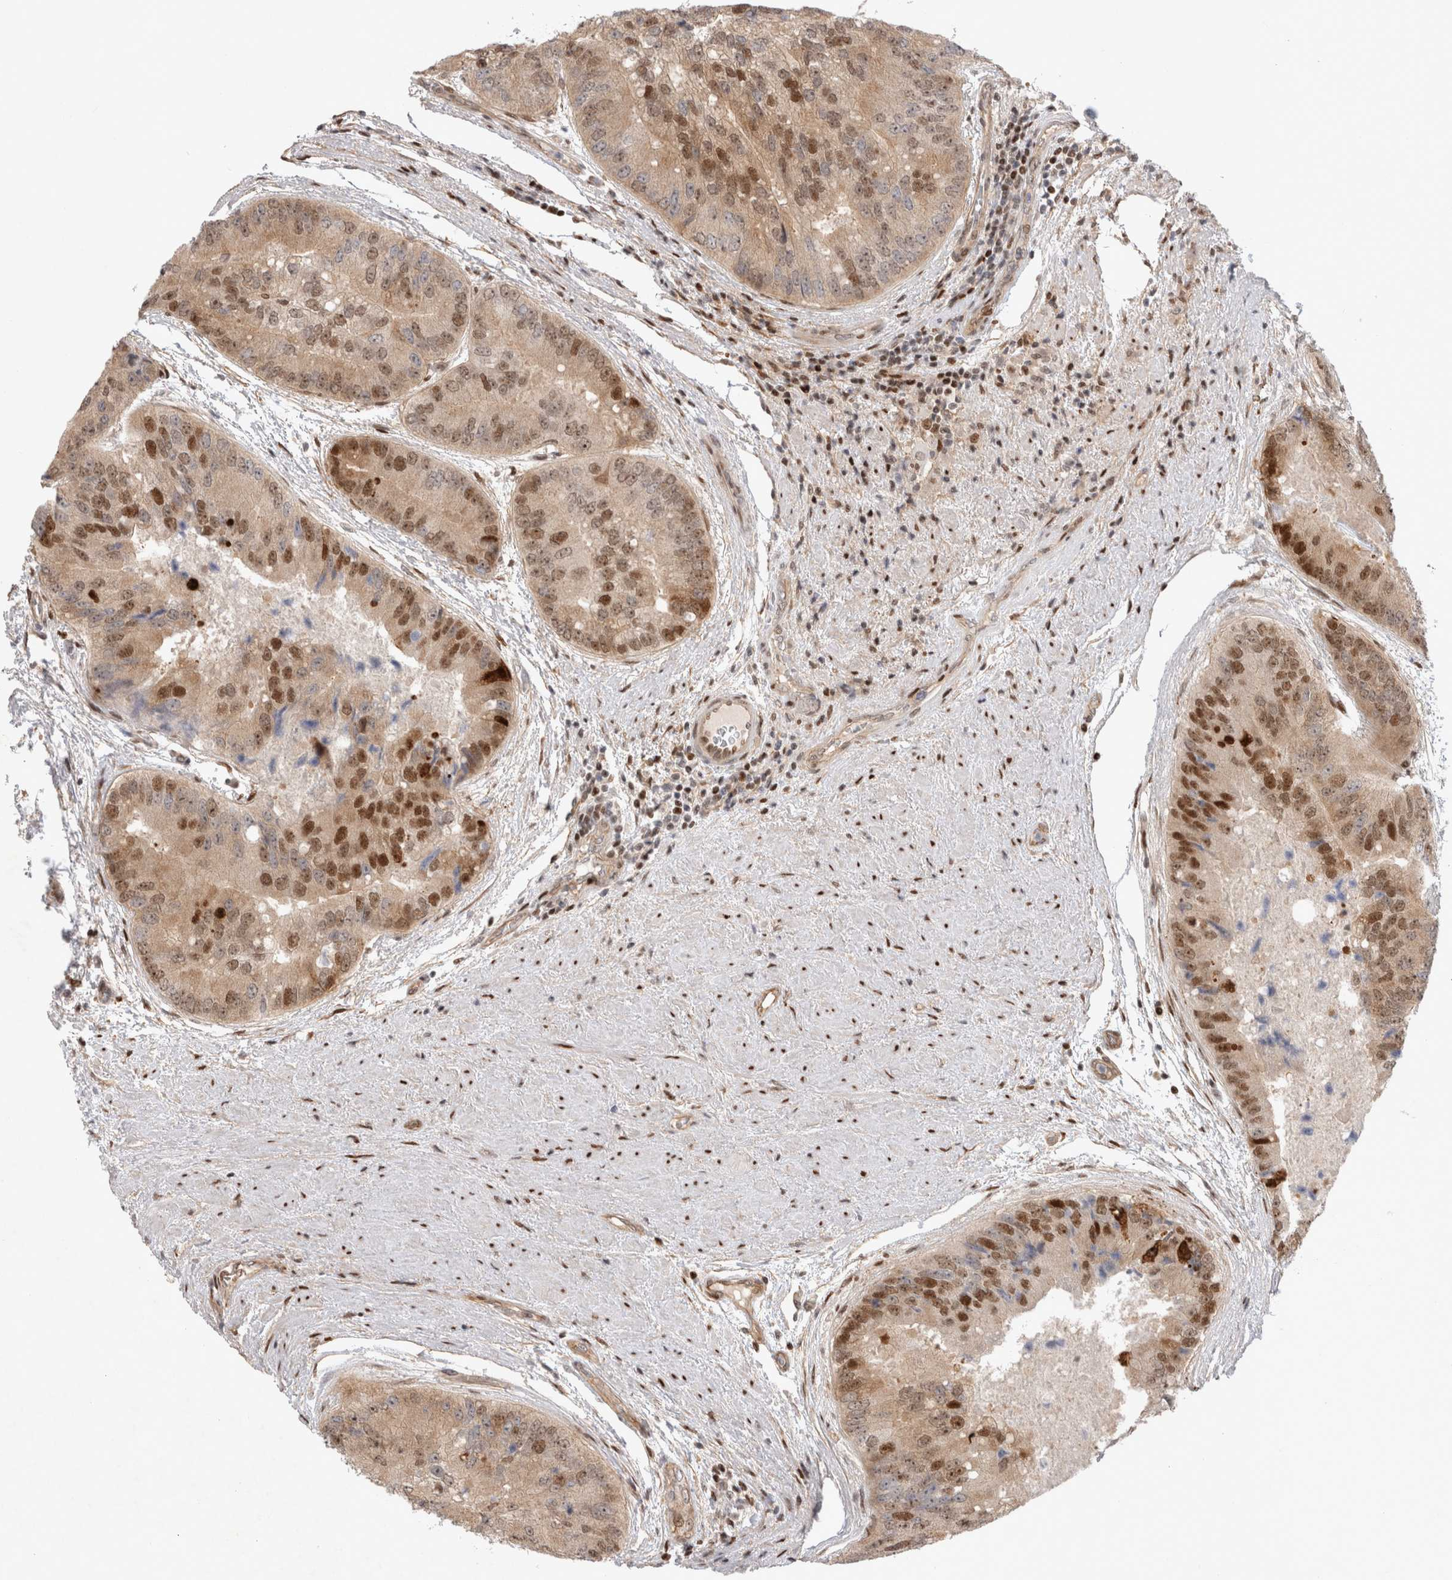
{"staining": {"intensity": "moderate", "quantity": ">75%", "location": "nuclear"}, "tissue": "prostate cancer", "cell_type": "Tumor cells", "image_type": "cancer", "snomed": [{"axis": "morphology", "description": "Adenocarcinoma, High grade"}, {"axis": "topography", "description": "Prostate"}], "caption": "Brown immunohistochemical staining in human prostate cancer (adenocarcinoma (high-grade)) displays moderate nuclear staining in approximately >75% of tumor cells.", "gene": "TCF4", "patient": {"sex": "male", "age": 70}}